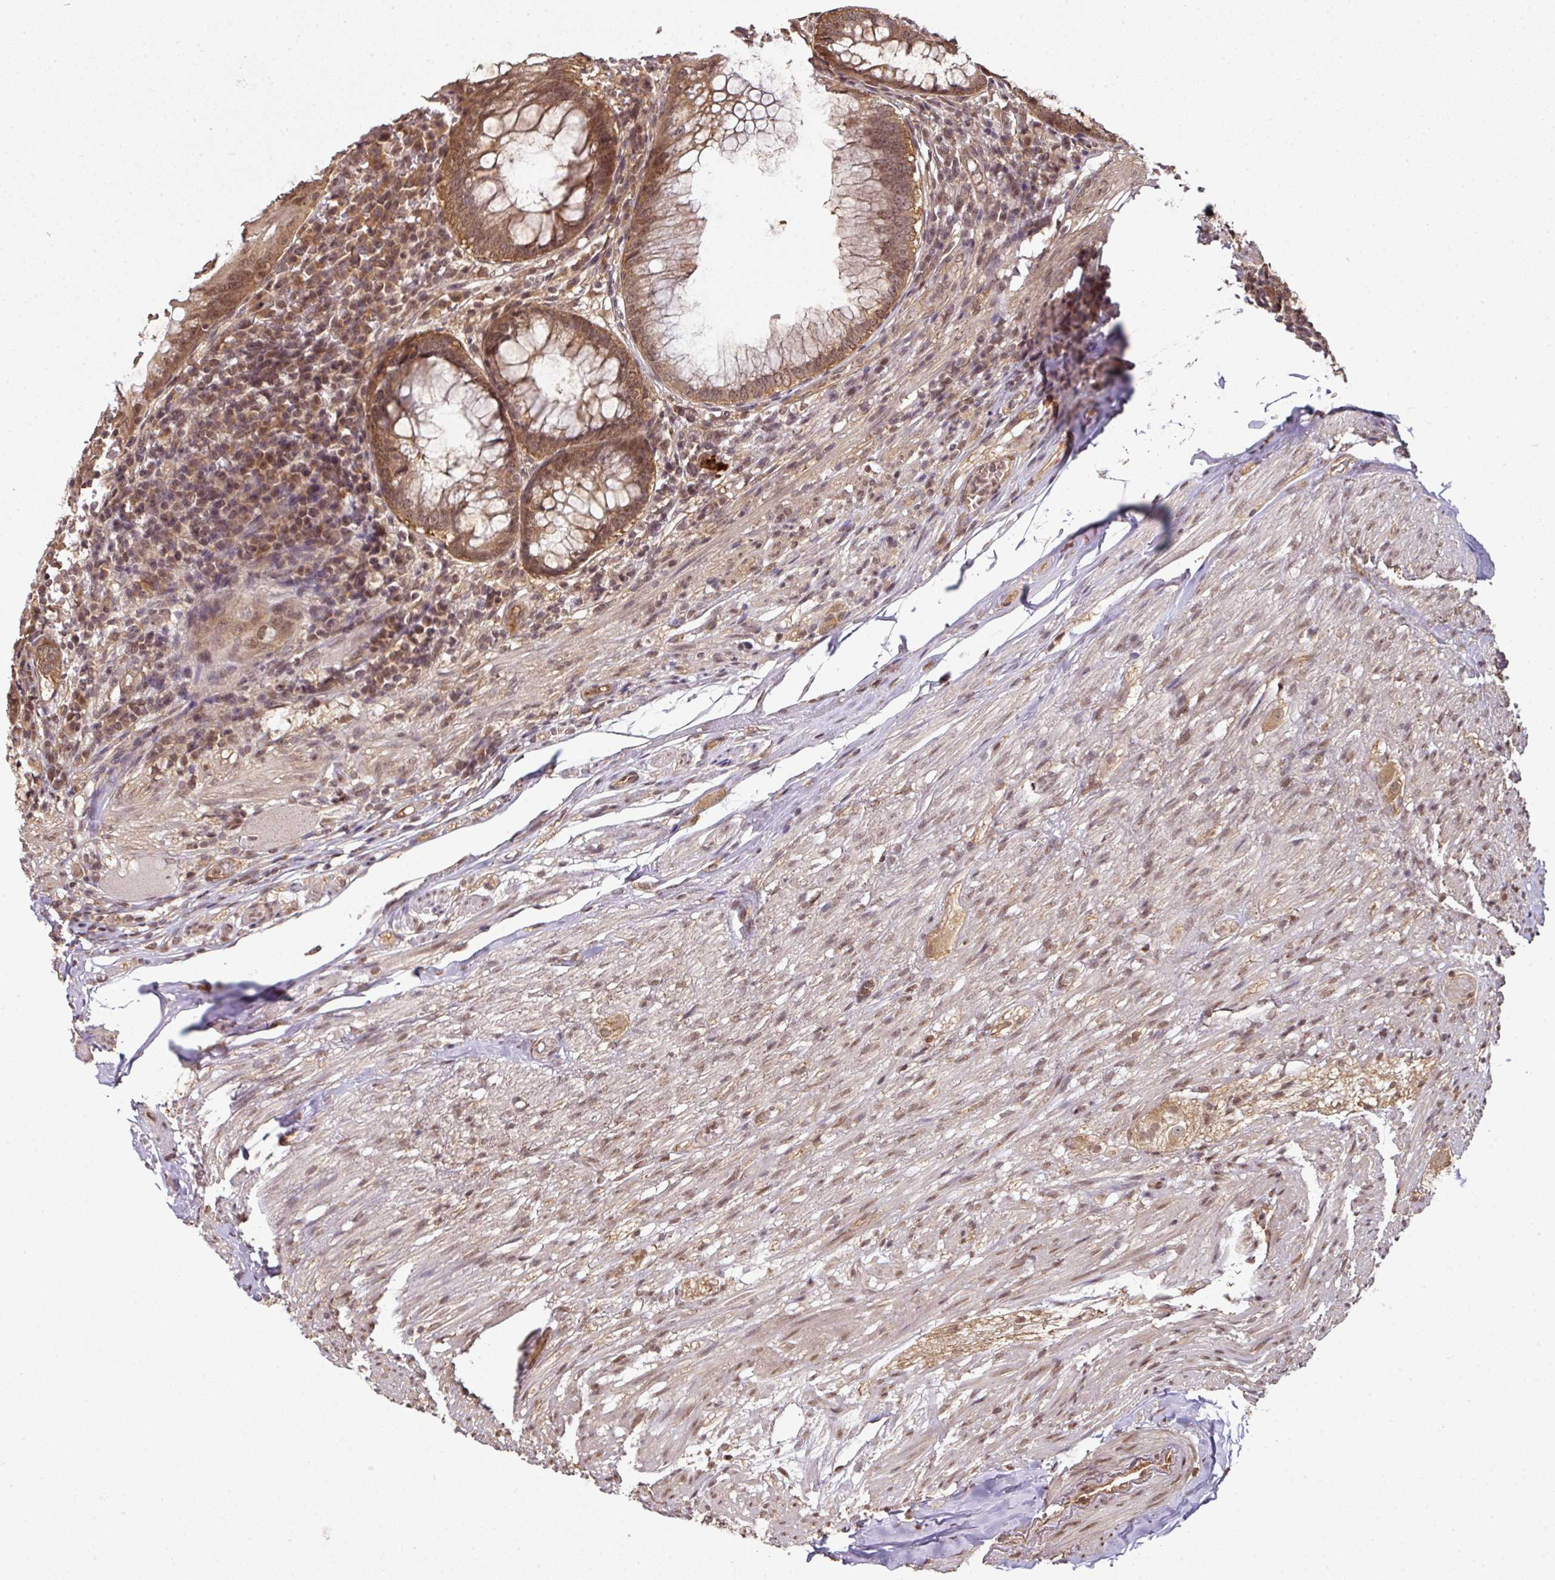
{"staining": {"intensity": "moderate", "quantity": ">75%", "location": "cytoplasmic/membranous,nuclear"}, "tissue": "appendix", "cell_type": "Glandular cells", "image_type": "normal", "snomed": [{"axis": "morphology", "description": "Normal tissue, NOS"}, {"axis": "topography", "description": "Appendix"}], "caption": "Protein expression analysis of normal appendix displays moderate cytoplasmic/membranous,nuclear staining in about >75% of glandular cells. (DAB = brown stain, brightfield microscopy at high magnification).", "gene": "ANKRD18A", "patient": {"sex": "male", "age": 83}}